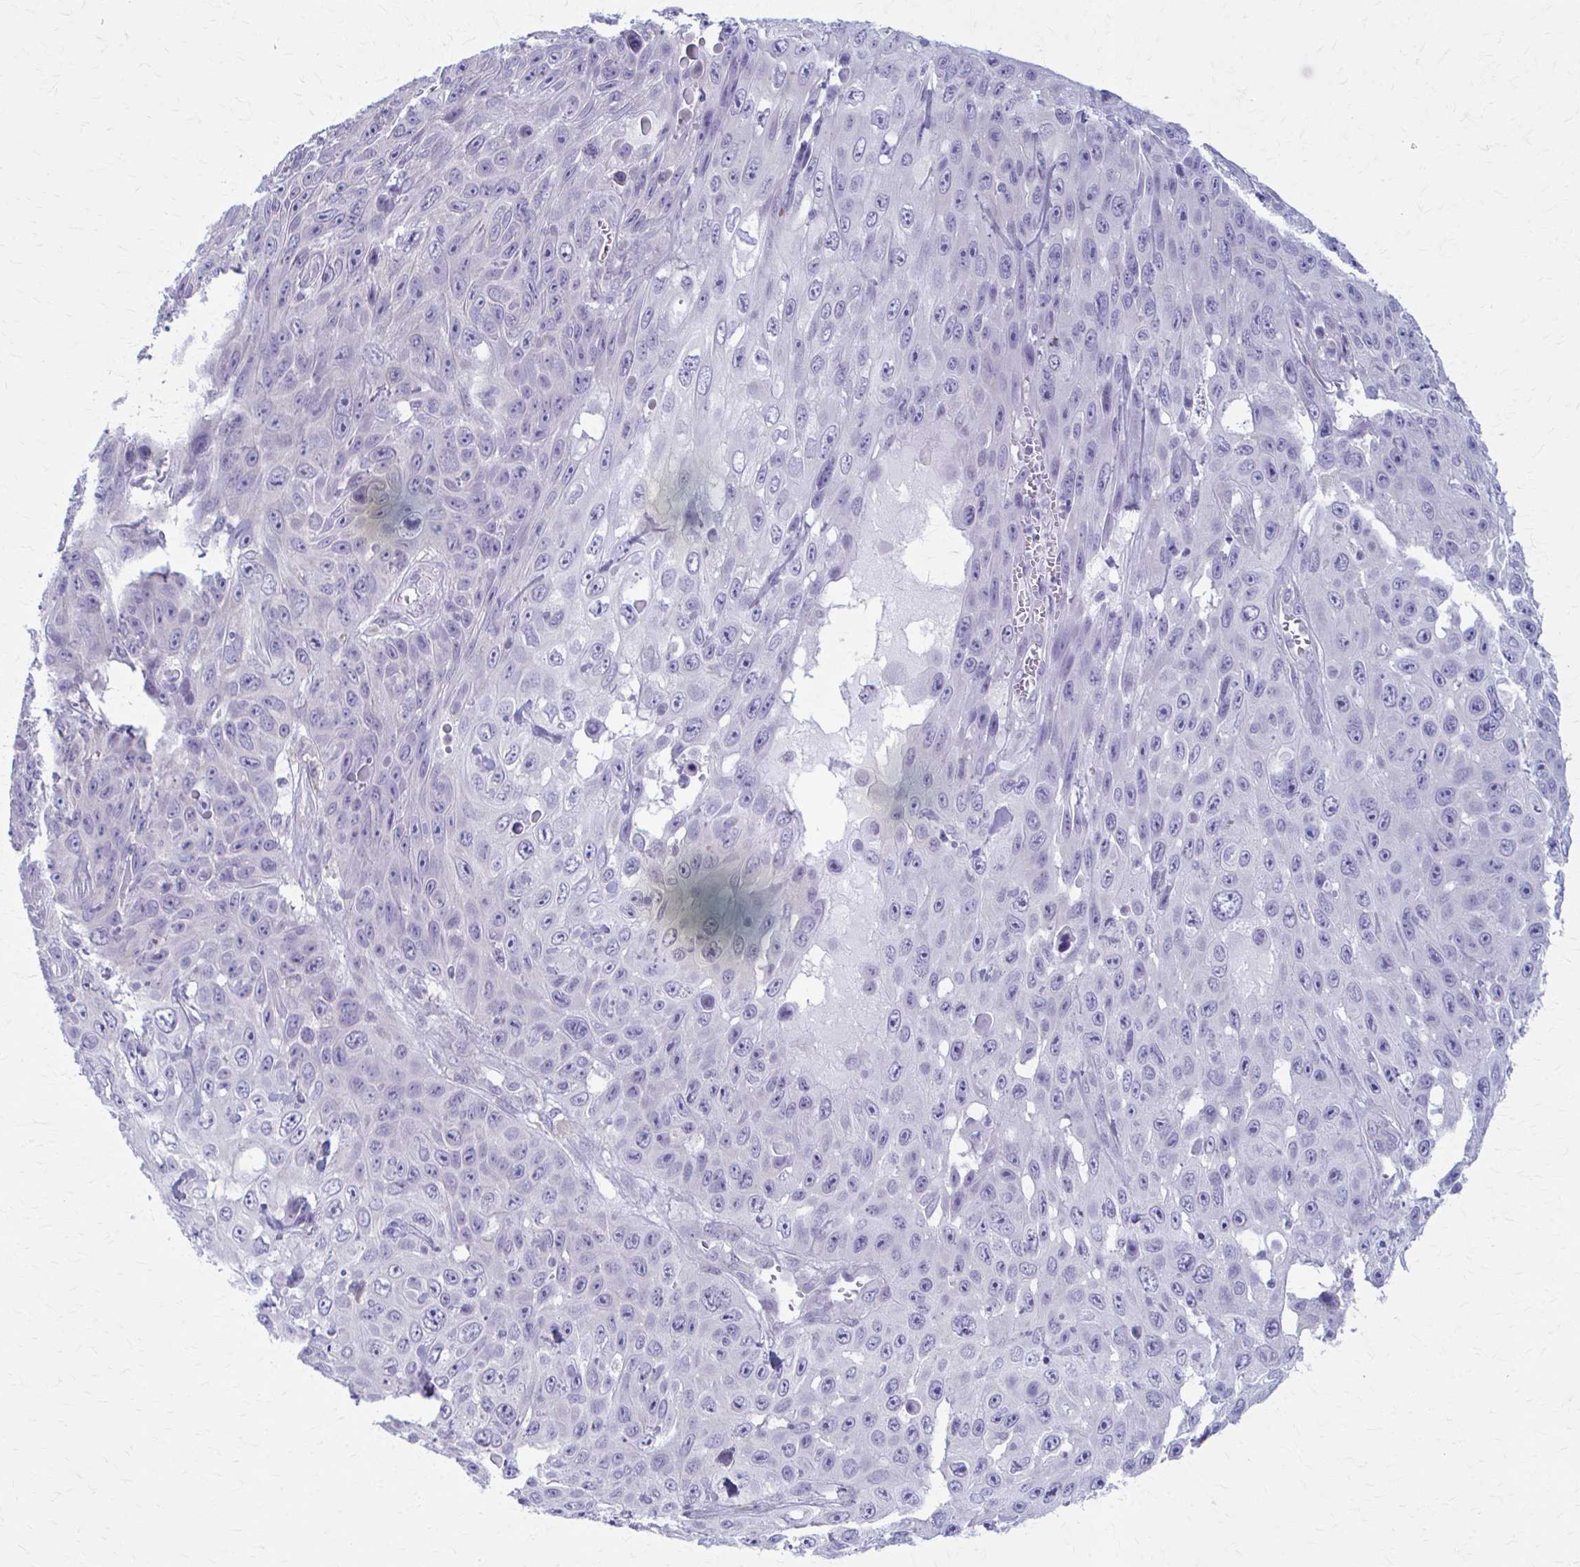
{"staining": {"intensity": "negative", "quantity": "none", "location": "none"}, "tissue": "skin cancer", "cell_type": "Tumor cells", "image_type": "cancer", "snomed": [{"axis": "morphology", "description": "Squamous cell carcinoma, NOS"}, {"axis": "topography", "description": "Skin"}], "caption": "Skin cancer was stained to show a protein in brown. There is no significant positivity in tumor cells.", "gene": "PRKRA", "patient": {"sex": "male", "age": 82}}